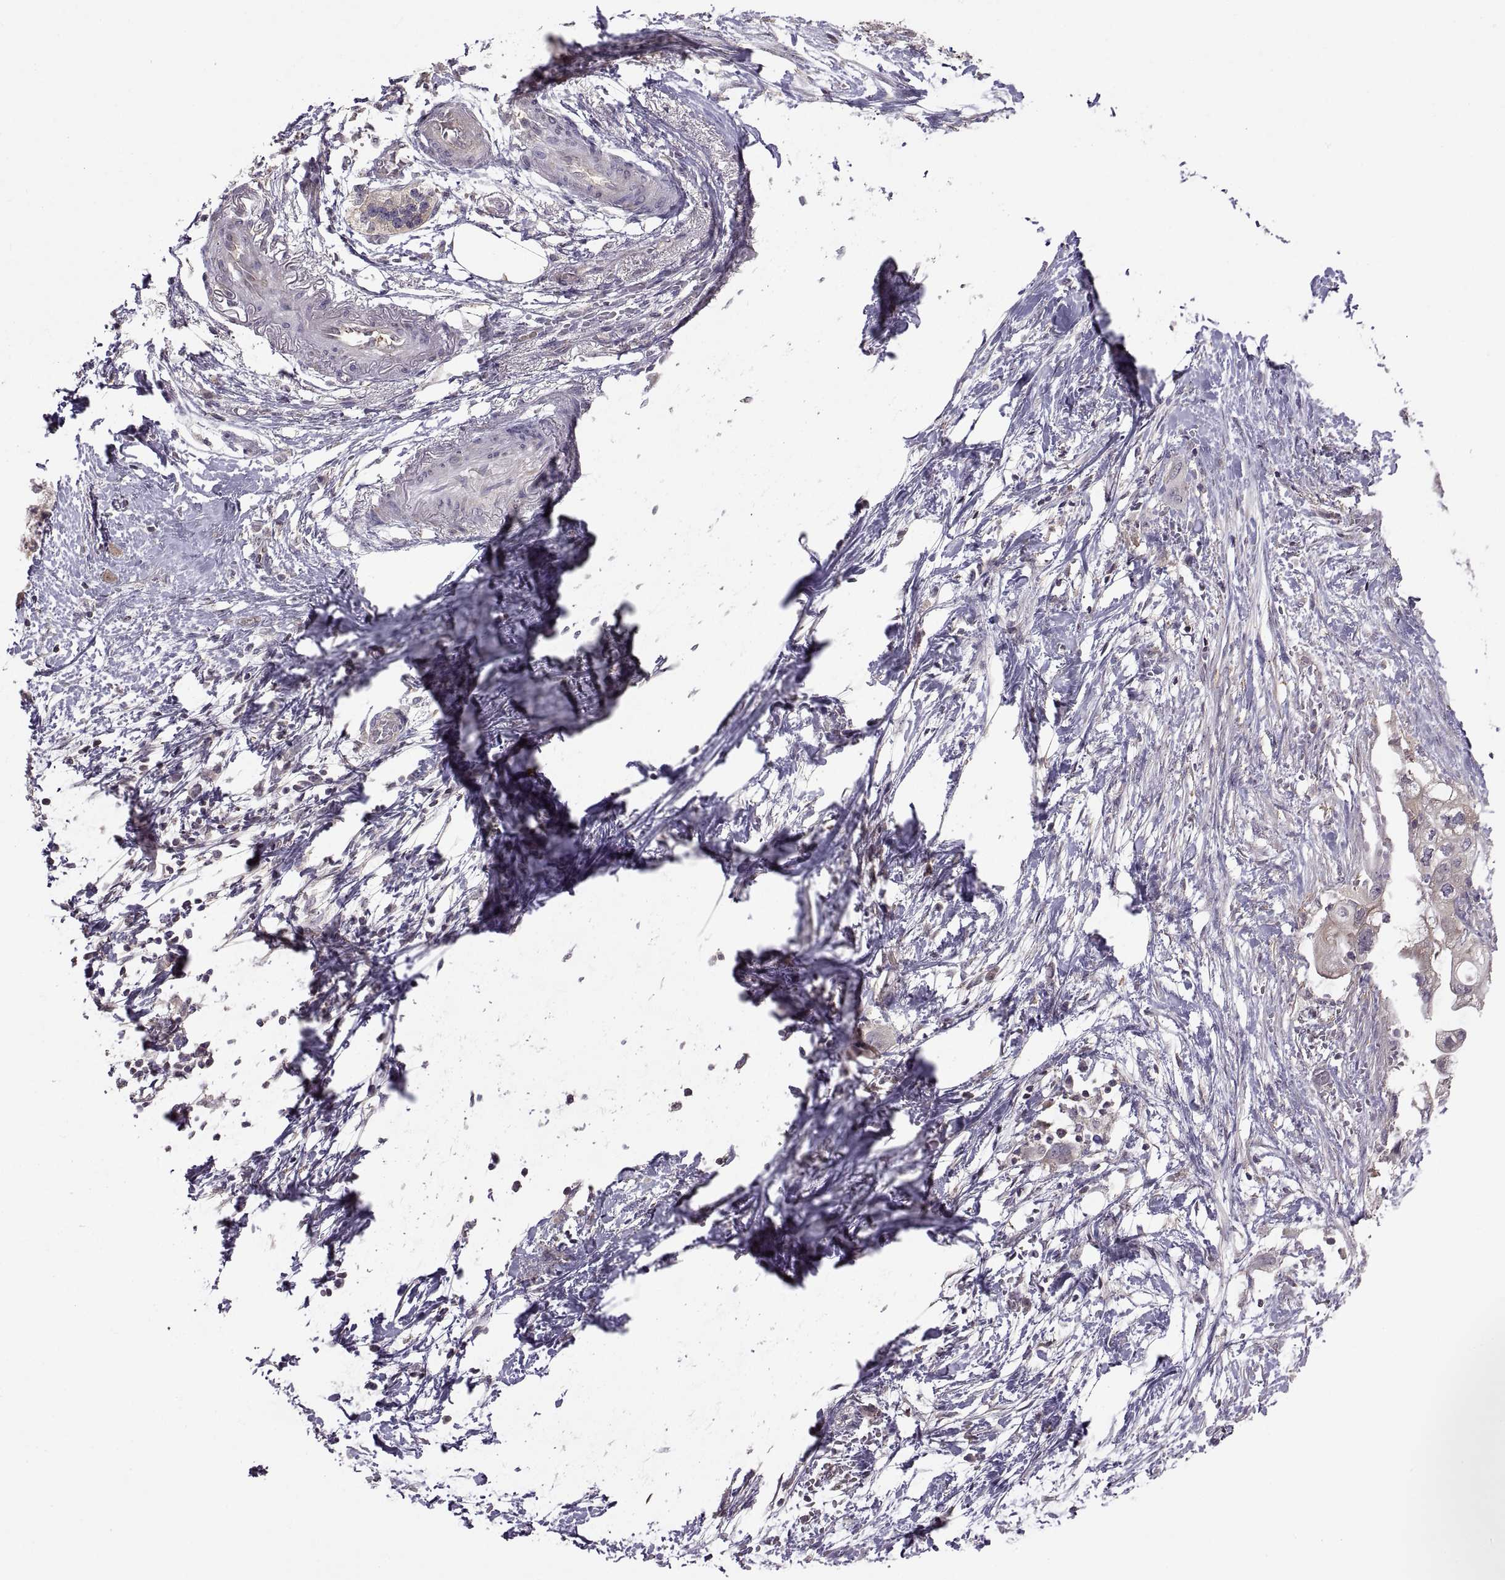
{"staining": {"intensity": "negative", "quantity": "none", "location": "none"}, "tissue": "pancreatic cancer", "cell_type": "Tumor cells", "image_type": "cancer", "snomed": [{"axis": "morphology", "description": "Adenocarcinoma, NOS"}, {"axis": "topography", "description": "Pancreas"}], "caption": "Histopathology image shows no significant protein staining in tumor cells of pancreatic adenocarcinoma.", "gene": "NMNAT2", "patient": {"sex": "female", "age": 72}}